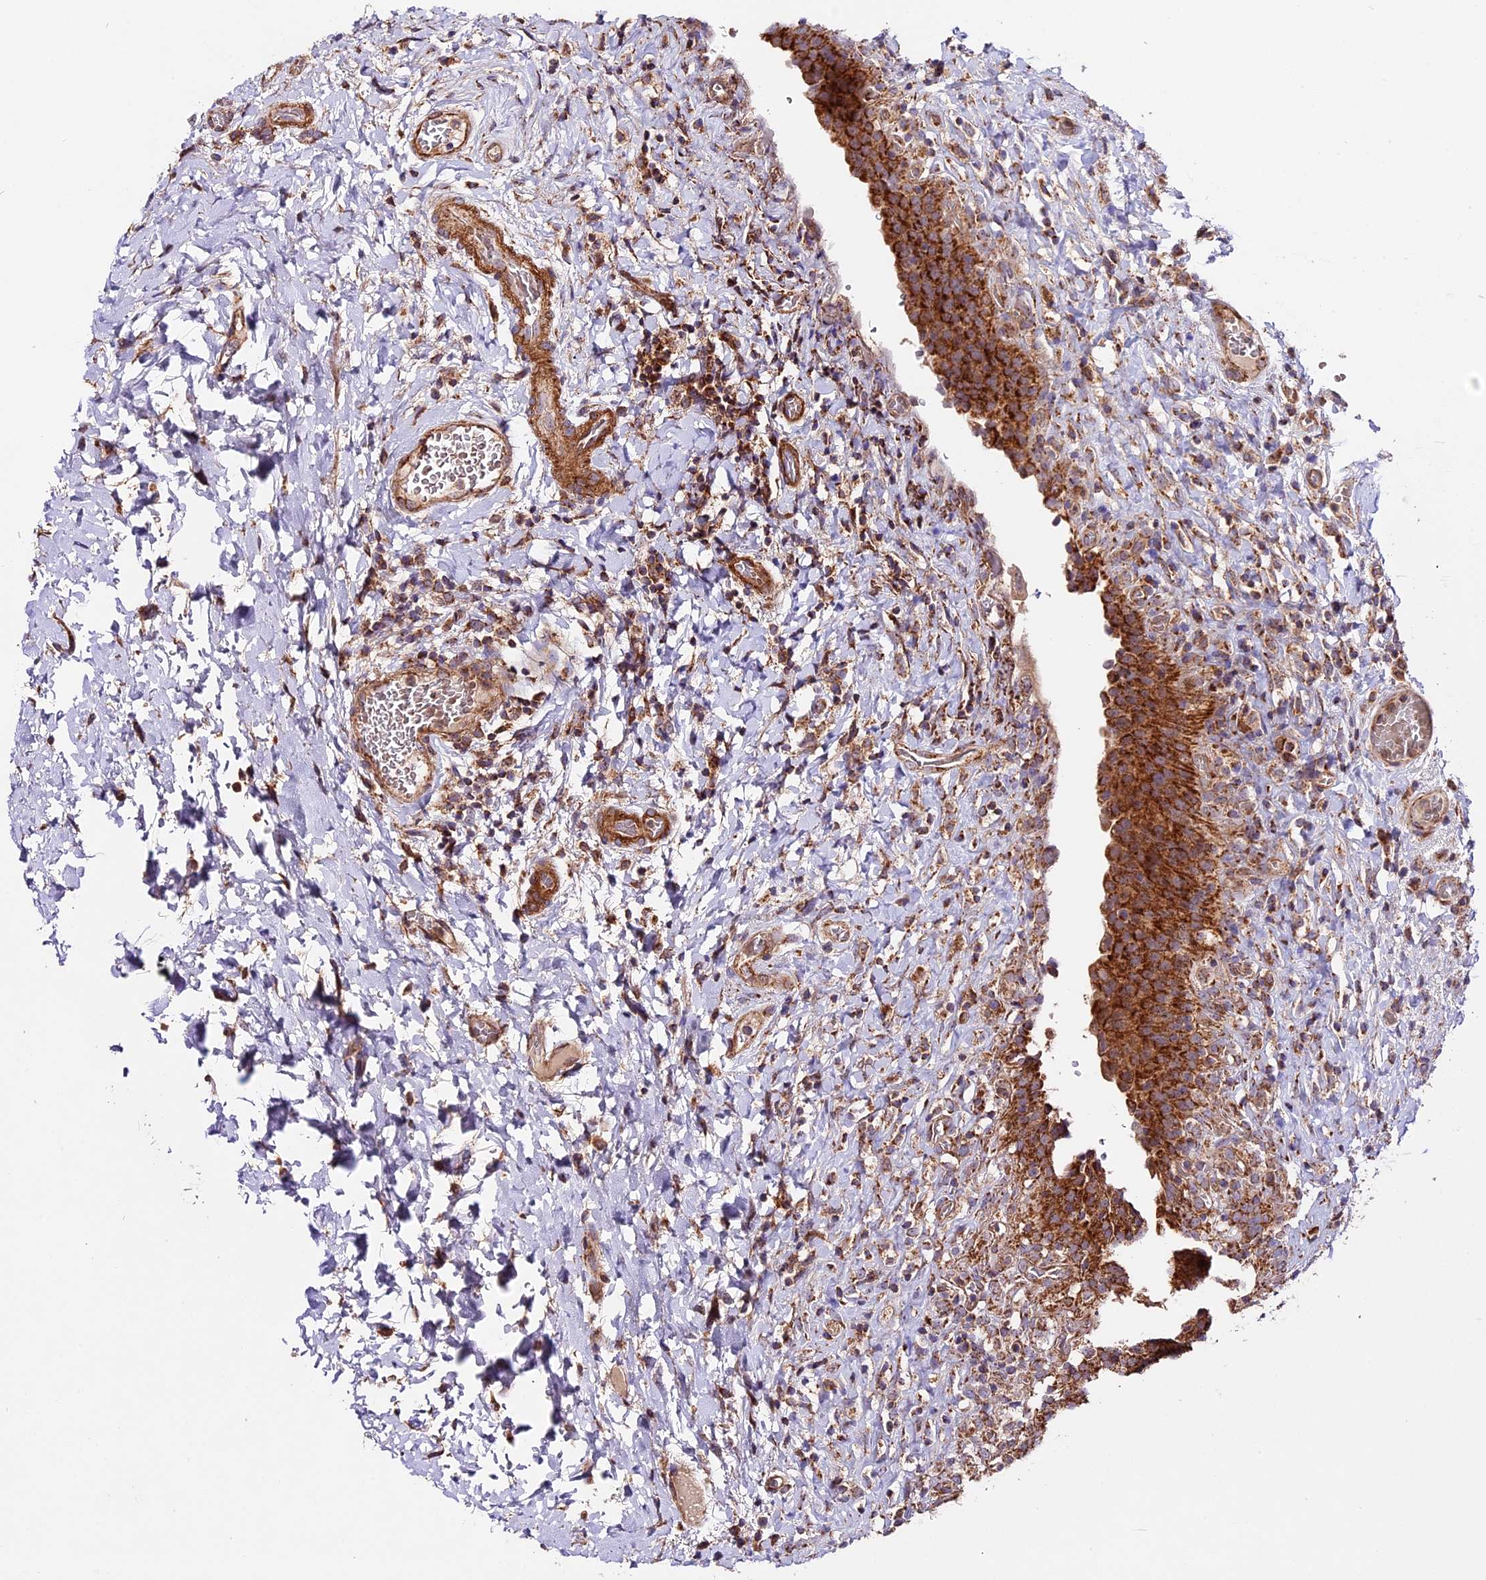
{"staining": {"intensity": "strong", "quantity": ">75%", "location": "cytoplasmic/membranous"}, "tissue": "urinary bladder", "cell_type": "Urothelial cells", "image_type": "normal", "snomed": [{"axis": "morphology", "description": "Normal tissue, NOS"}, {"axis": "morphology", "description": "Inflammation, NOS"}, {"axis": "topography", "description": "Urinary bladder"}], "caption": "A high amount of strong cytoplasmic/membranous expression is seen in approximately >75% of urothelial cells in unremarkable urinary bladder. Using DAB (brown) and hematoxylin (blue) stains, captured at high magnification using brightfield microscopy.", "gene": "NDUFA8", "patient": {"sex": "male", "age": 64}}